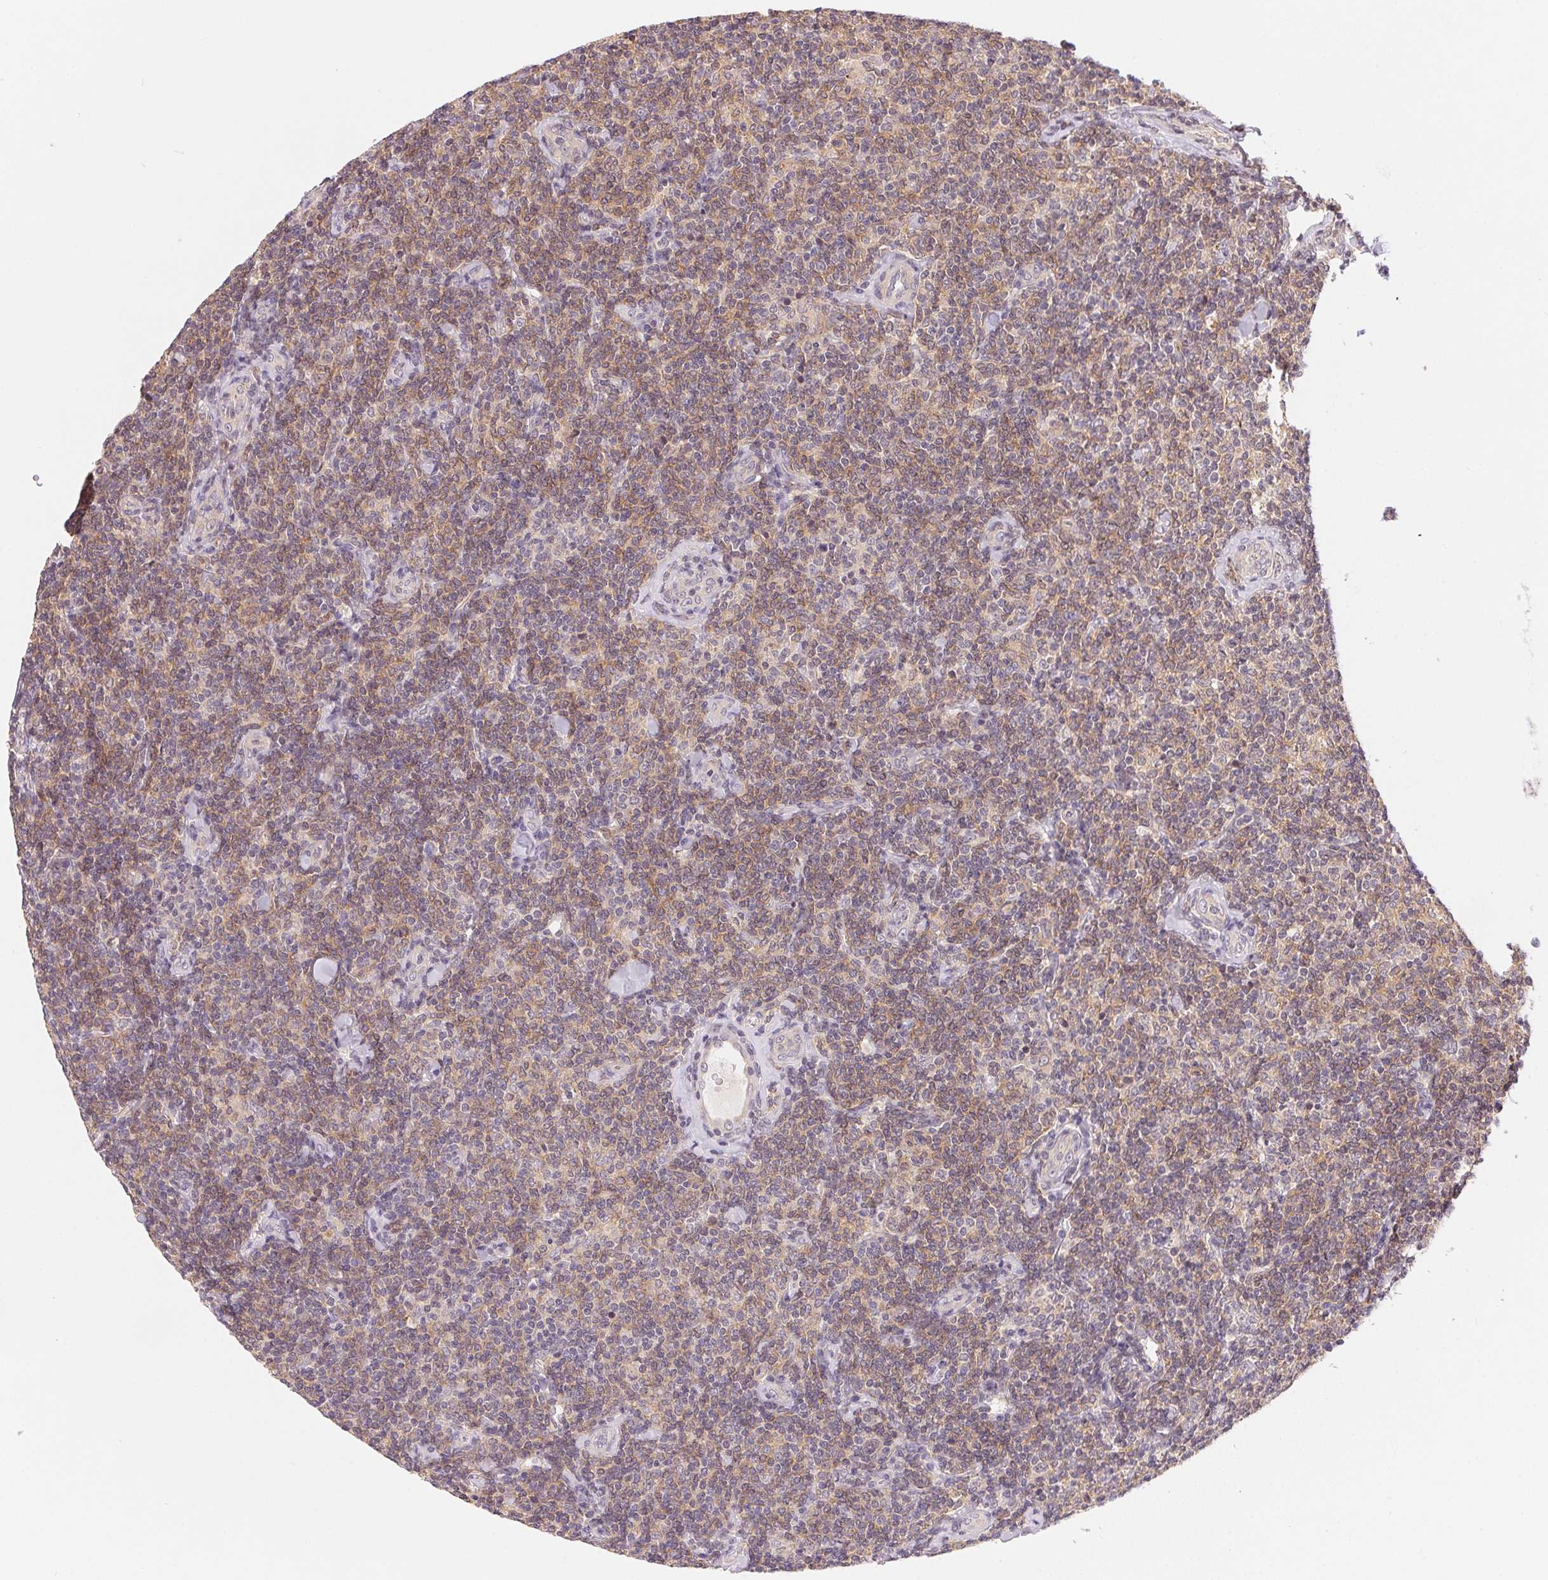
{"staining": {"intensity": "moderate", "quantity": ">75%", "location": "cytoplasmic/membranous"}, "tissue": "lymphoma", "cell_type": "Tumor cells", "image_type": "cancer", "snomed": [{"axis": "morphology", "description": "Malignant lymphoma, non-Hodgkin's type, Low grade"}, {"axis": "topography", "description": "Lymph node"}], "caption": "Moderate cytoplasmic/membranous staining is identified in about >75% of tumor cells in lymphoma.", "gene": "BNIP5", "patient": {"sex": "female", "age": 56}}